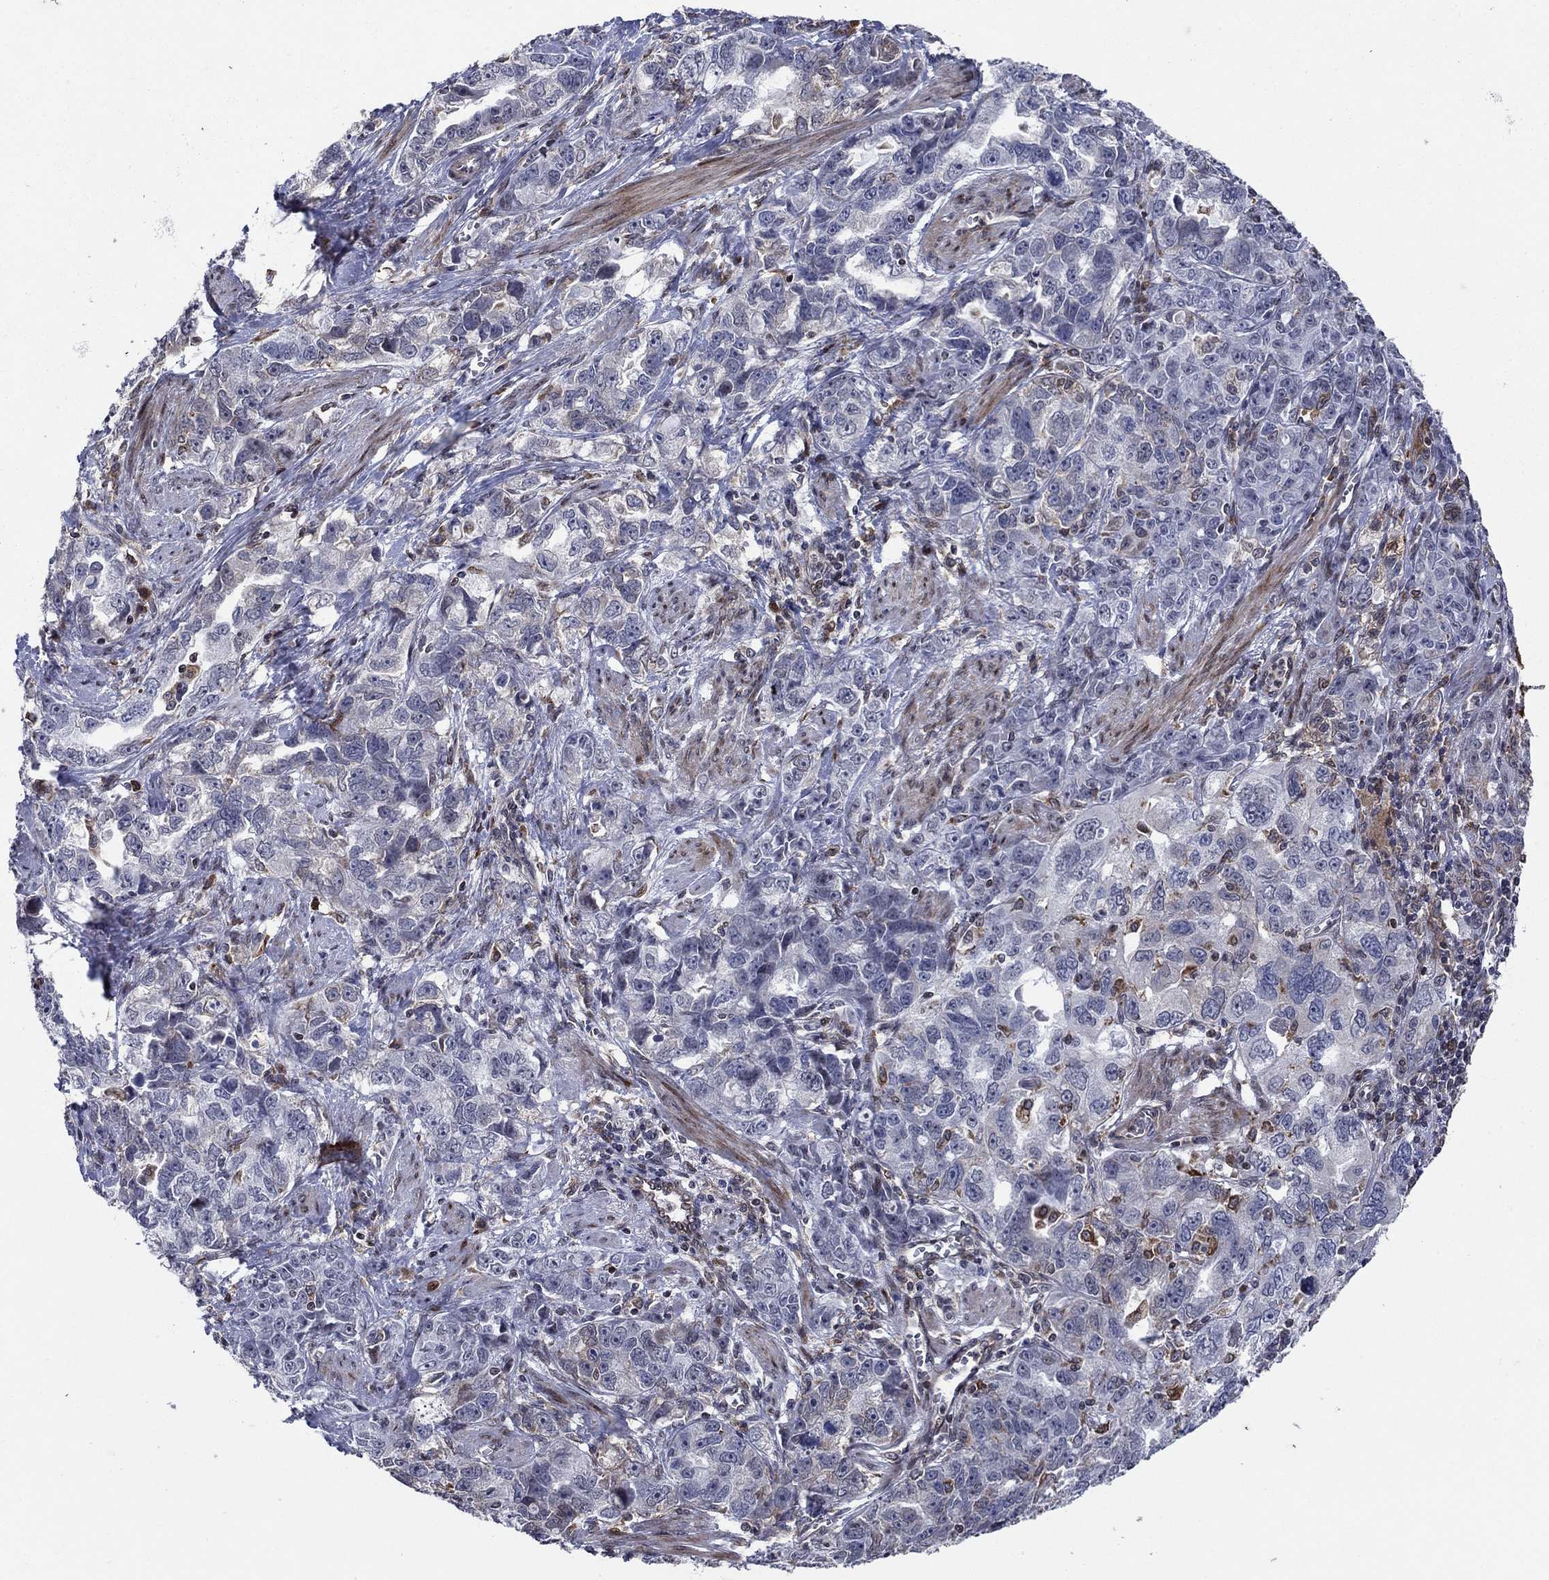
{"staining": {"intensity": "negative", "quantity": "none", "location": "none"}, "tissue": "ovarian cancer", "cell_type": "Tumor cells", "image_type": "cancer", "snomed": [{"axis": "morphology", "description": "Cystadenocarcinoma, serous, NOS"}, {"axis": "topography", "description": "Ovary"}], "caption": "Photomicrograph shows no significant protein positivity in tumor cells of ovarian serous cystadenocarcinoma. (Stains: DAB IHC with hematoxylin counter stain, Microscopy: brightfield microscopy at high magnification).", "gene": "DHRS7", "patient": {"sex": "female", "age": 51}}